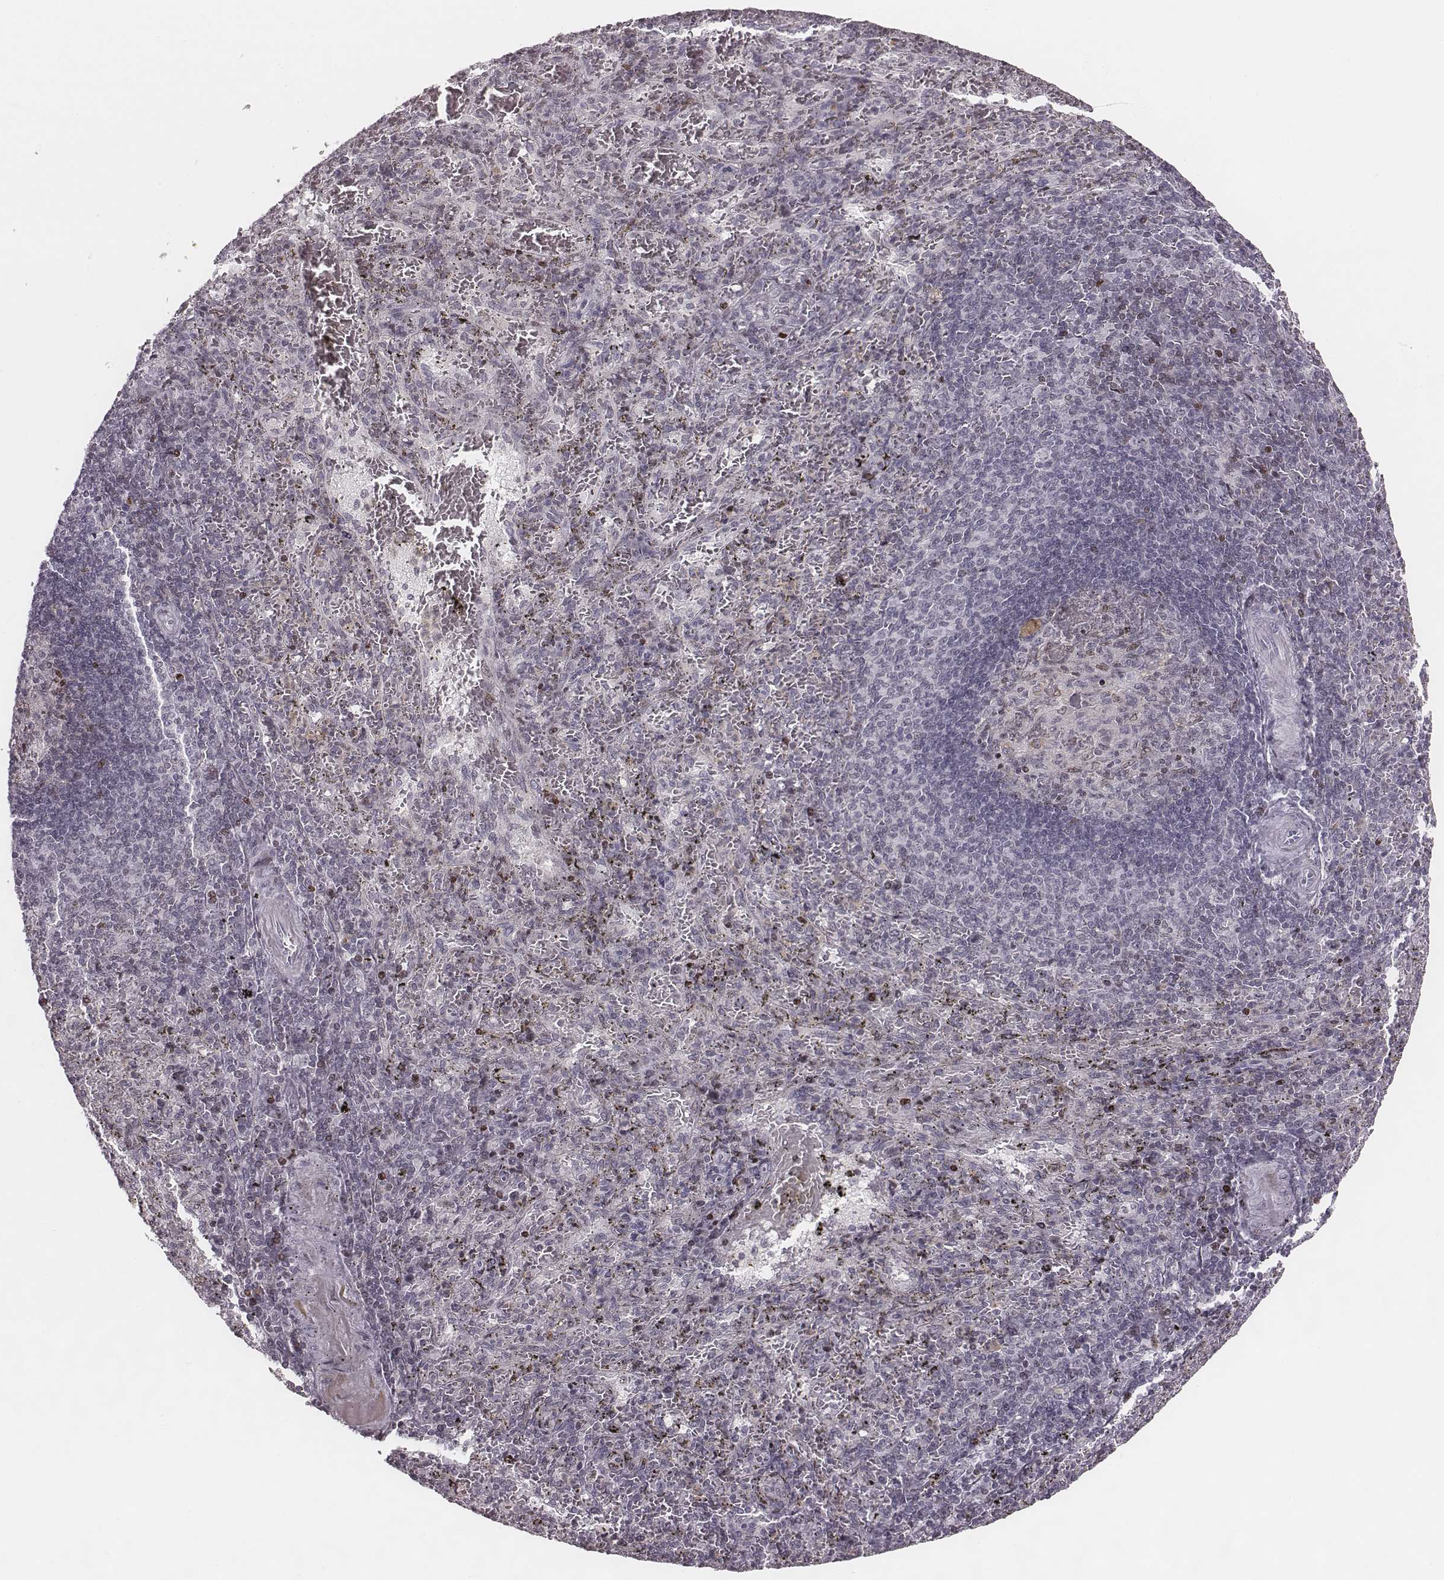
{"staining": {"intensity": "weak", "quantity": "<25%", "location": "nuclear"}, "tissue": "spleen", "cell_type": "Cells in red pulp", "image_type": "normal", "snomed": [{"axis": "morphology", "description": "Normal tissue, NOS"}, {"axis": "topography", "description": "Spleen"}], "caption": "Cells in red pulp show no significant protein positivity in unremarkable spleen.", "gene": "NDC1", "patient": {"sex": "male", "age": 57}}